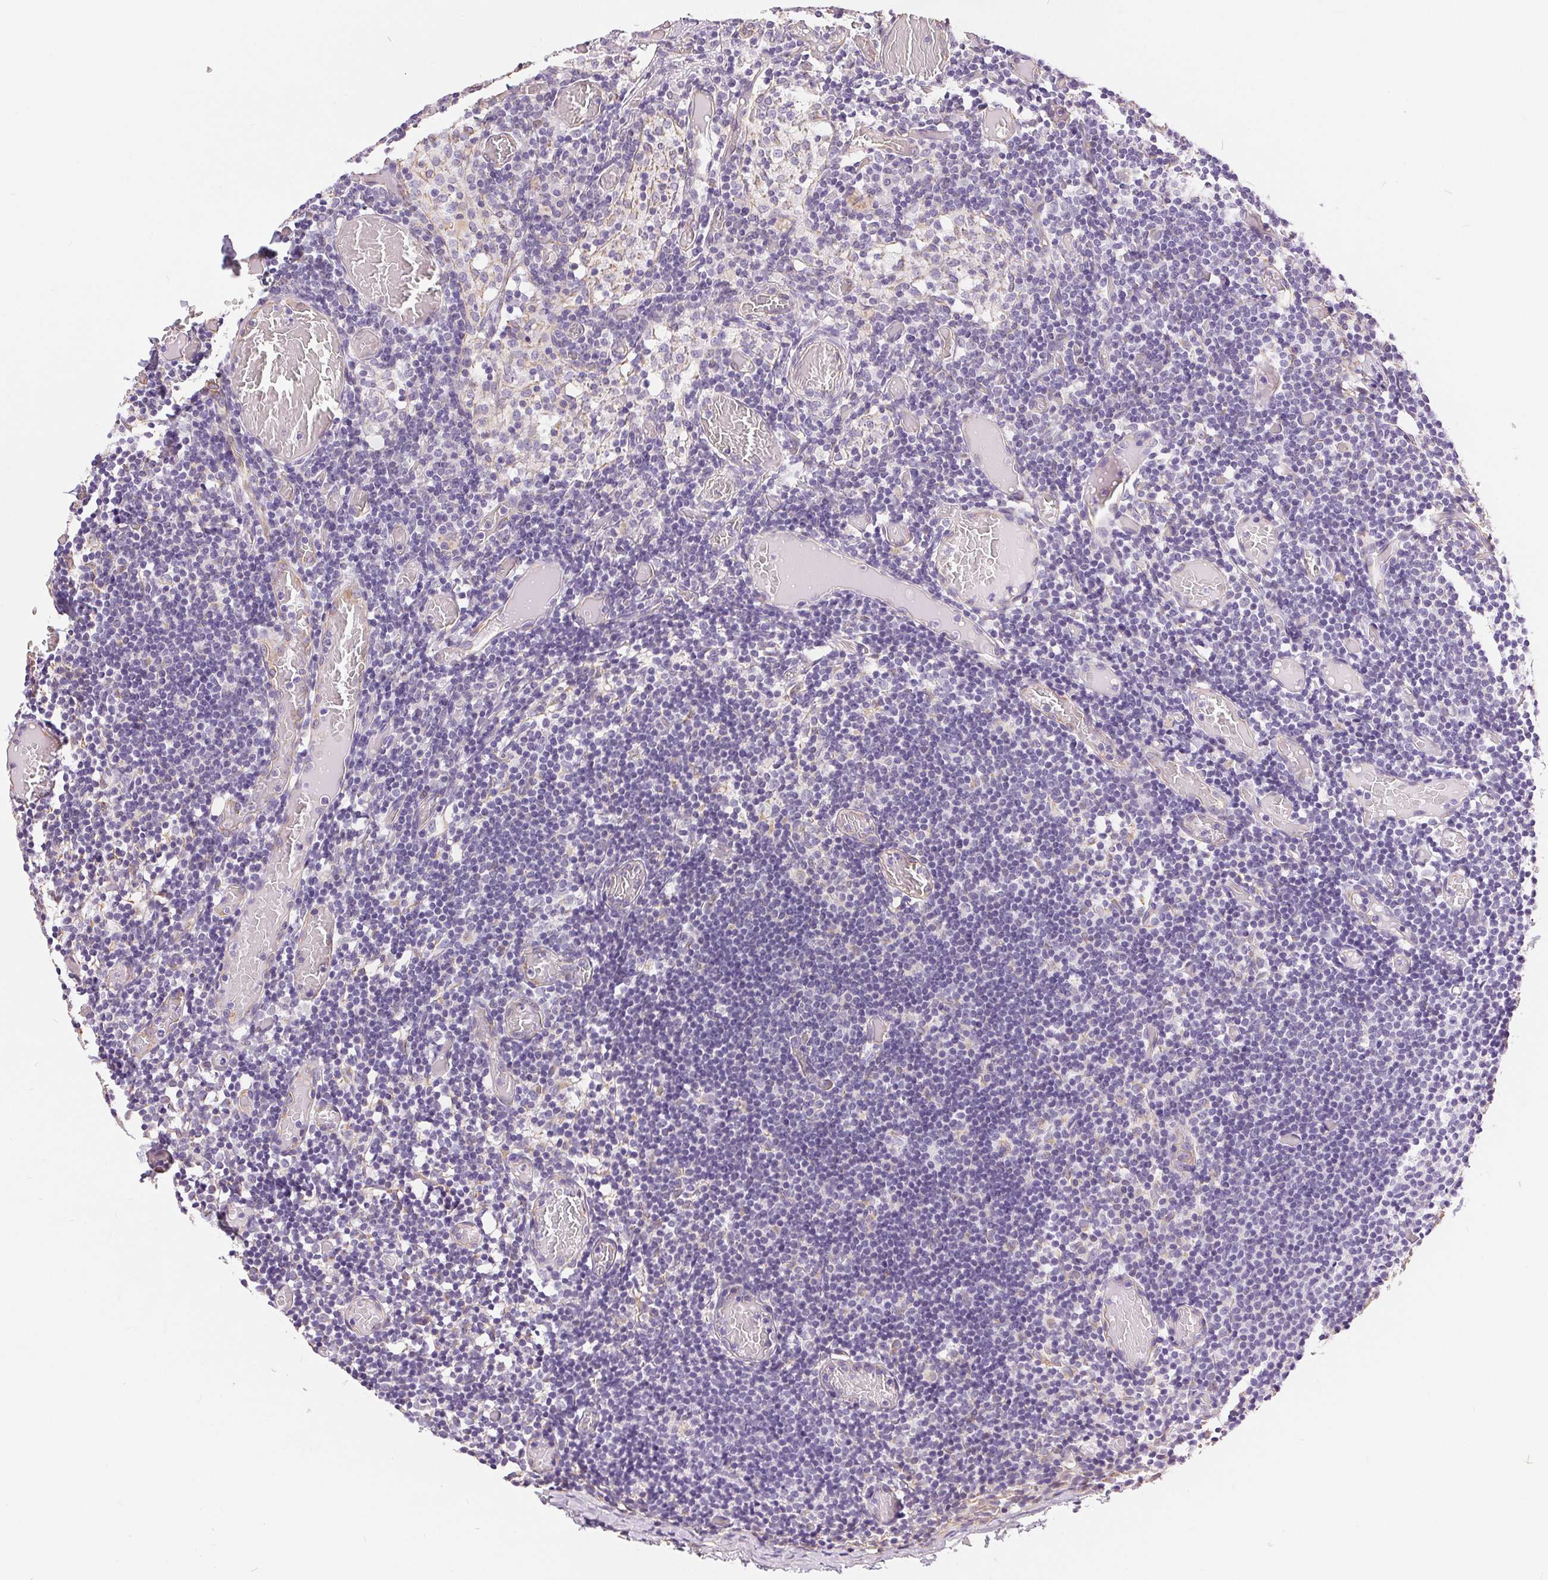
{"staining": {"intensity": "negative", "quantity": "none", "location": "none"}, "tissue": "lymph node", "cell_type": "Germinal center cells", "image_type": "normal", "snomed": [{"axis": "morphology", "description": "Normal tissue, NOS"}, {"axis": "topography", "description": "Lymph node"}], "caption": "Immunohistochemistry (IHC) image of unremarkable human lymph node stained for a protein (brown), which displays no positivity in germinal center cells.", "gene": "GFAP", "patient": {"sex": "female", "age": 41}}